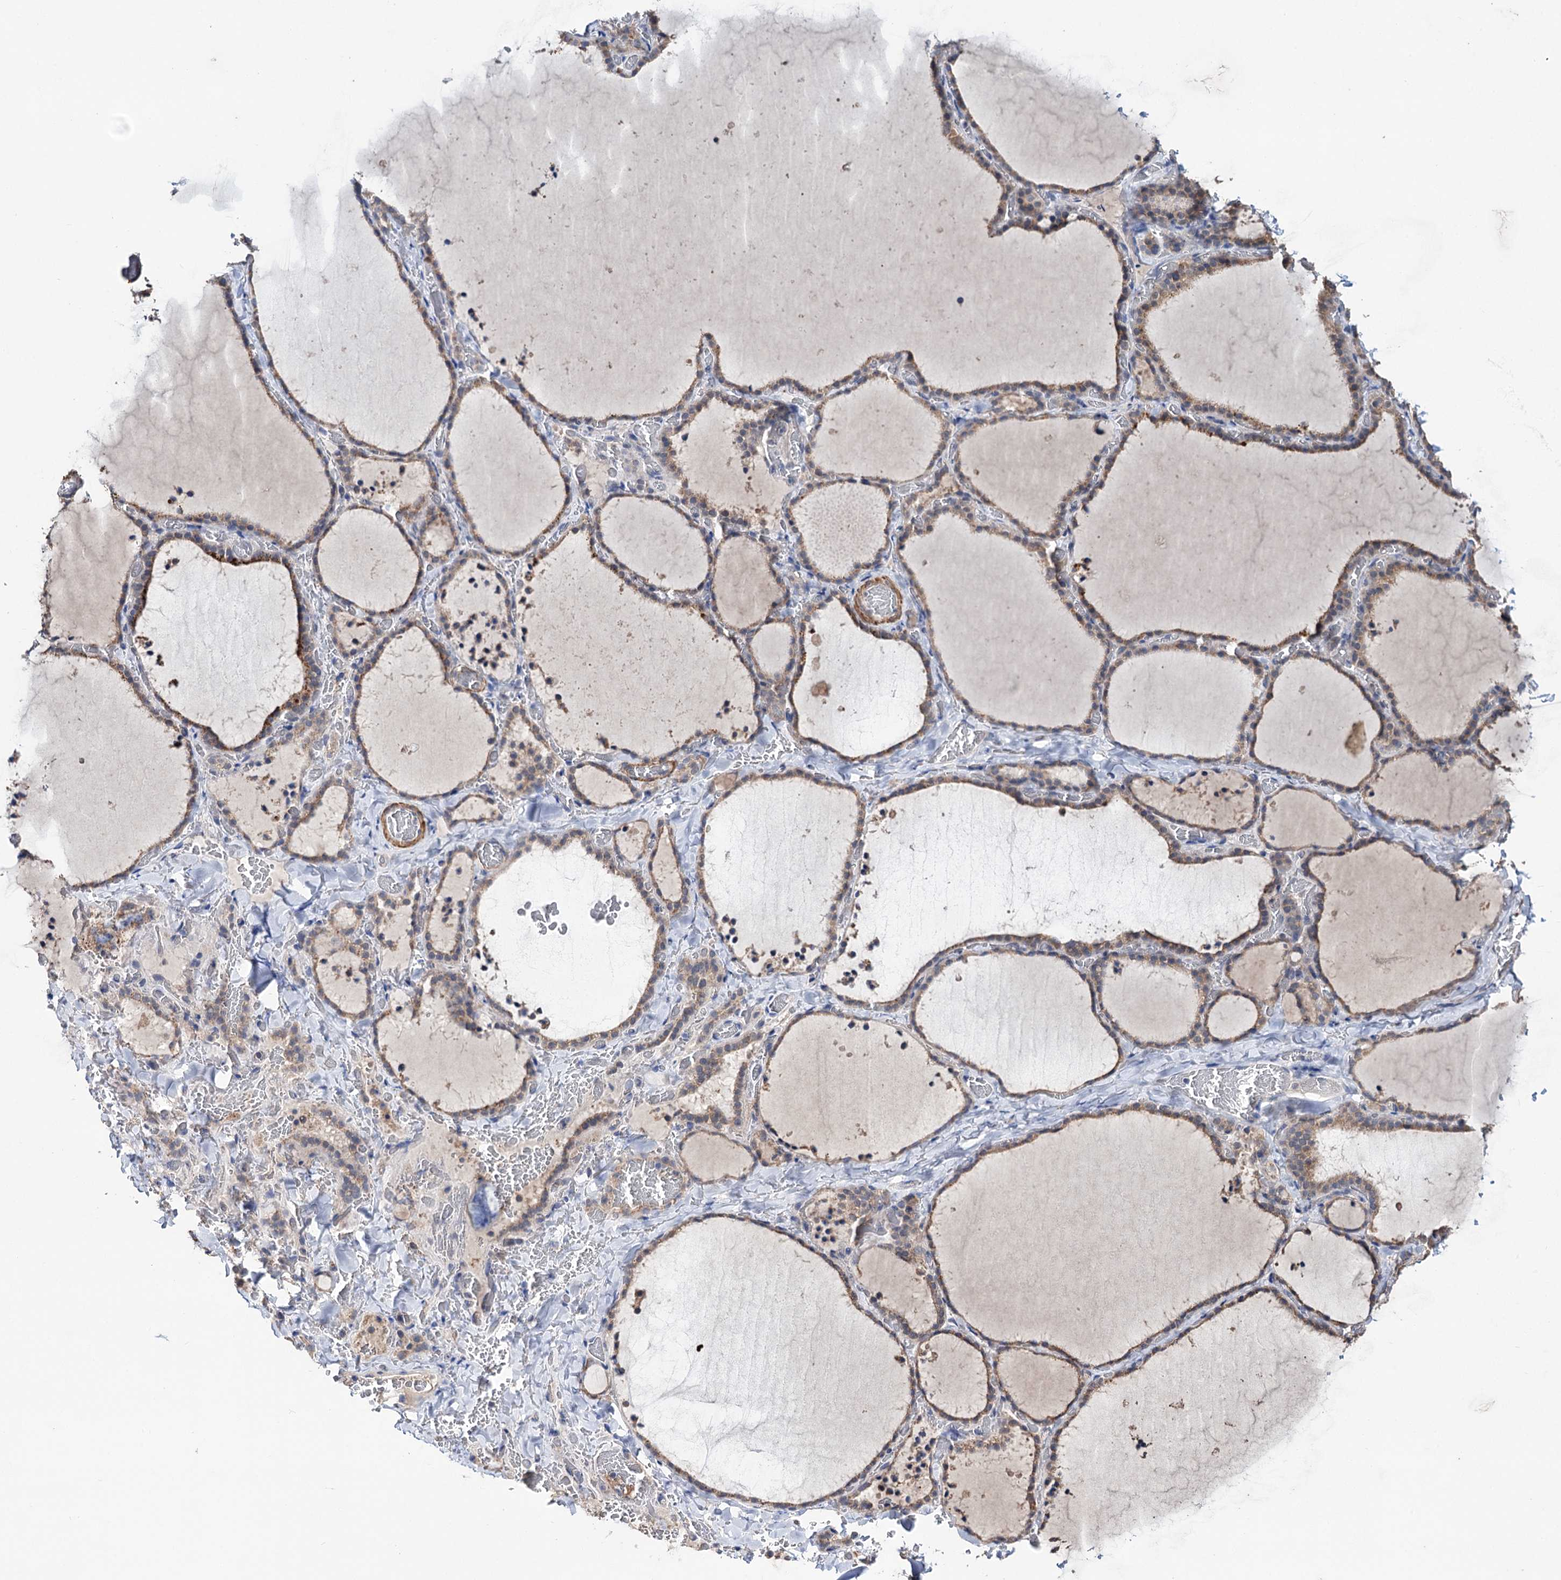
{"staining": {"intensity": "moderate", "quantity": "25%-75%", "location": "cytoplasmic/membranous"}, "tissue": "thyroid gland", "cell_type": "Glandular cells", "image_type": "normal", "snomed": [{"axis": "morphology", "description": "Normal tissue, NOS"}, {"axis": "topography", "description": "Thyroid gland"}], "caption": "Thyroid gland stained with DAB (3,3'-diaminobenzidine) immunohistochemistry (IHC) demonstrates medium levels of moderate cytoplasmic/membranous positivity in approximately 25%-75% of glandular cells.", "gene": "CLPB", "patient": {"sex": "female", "age": 22}}